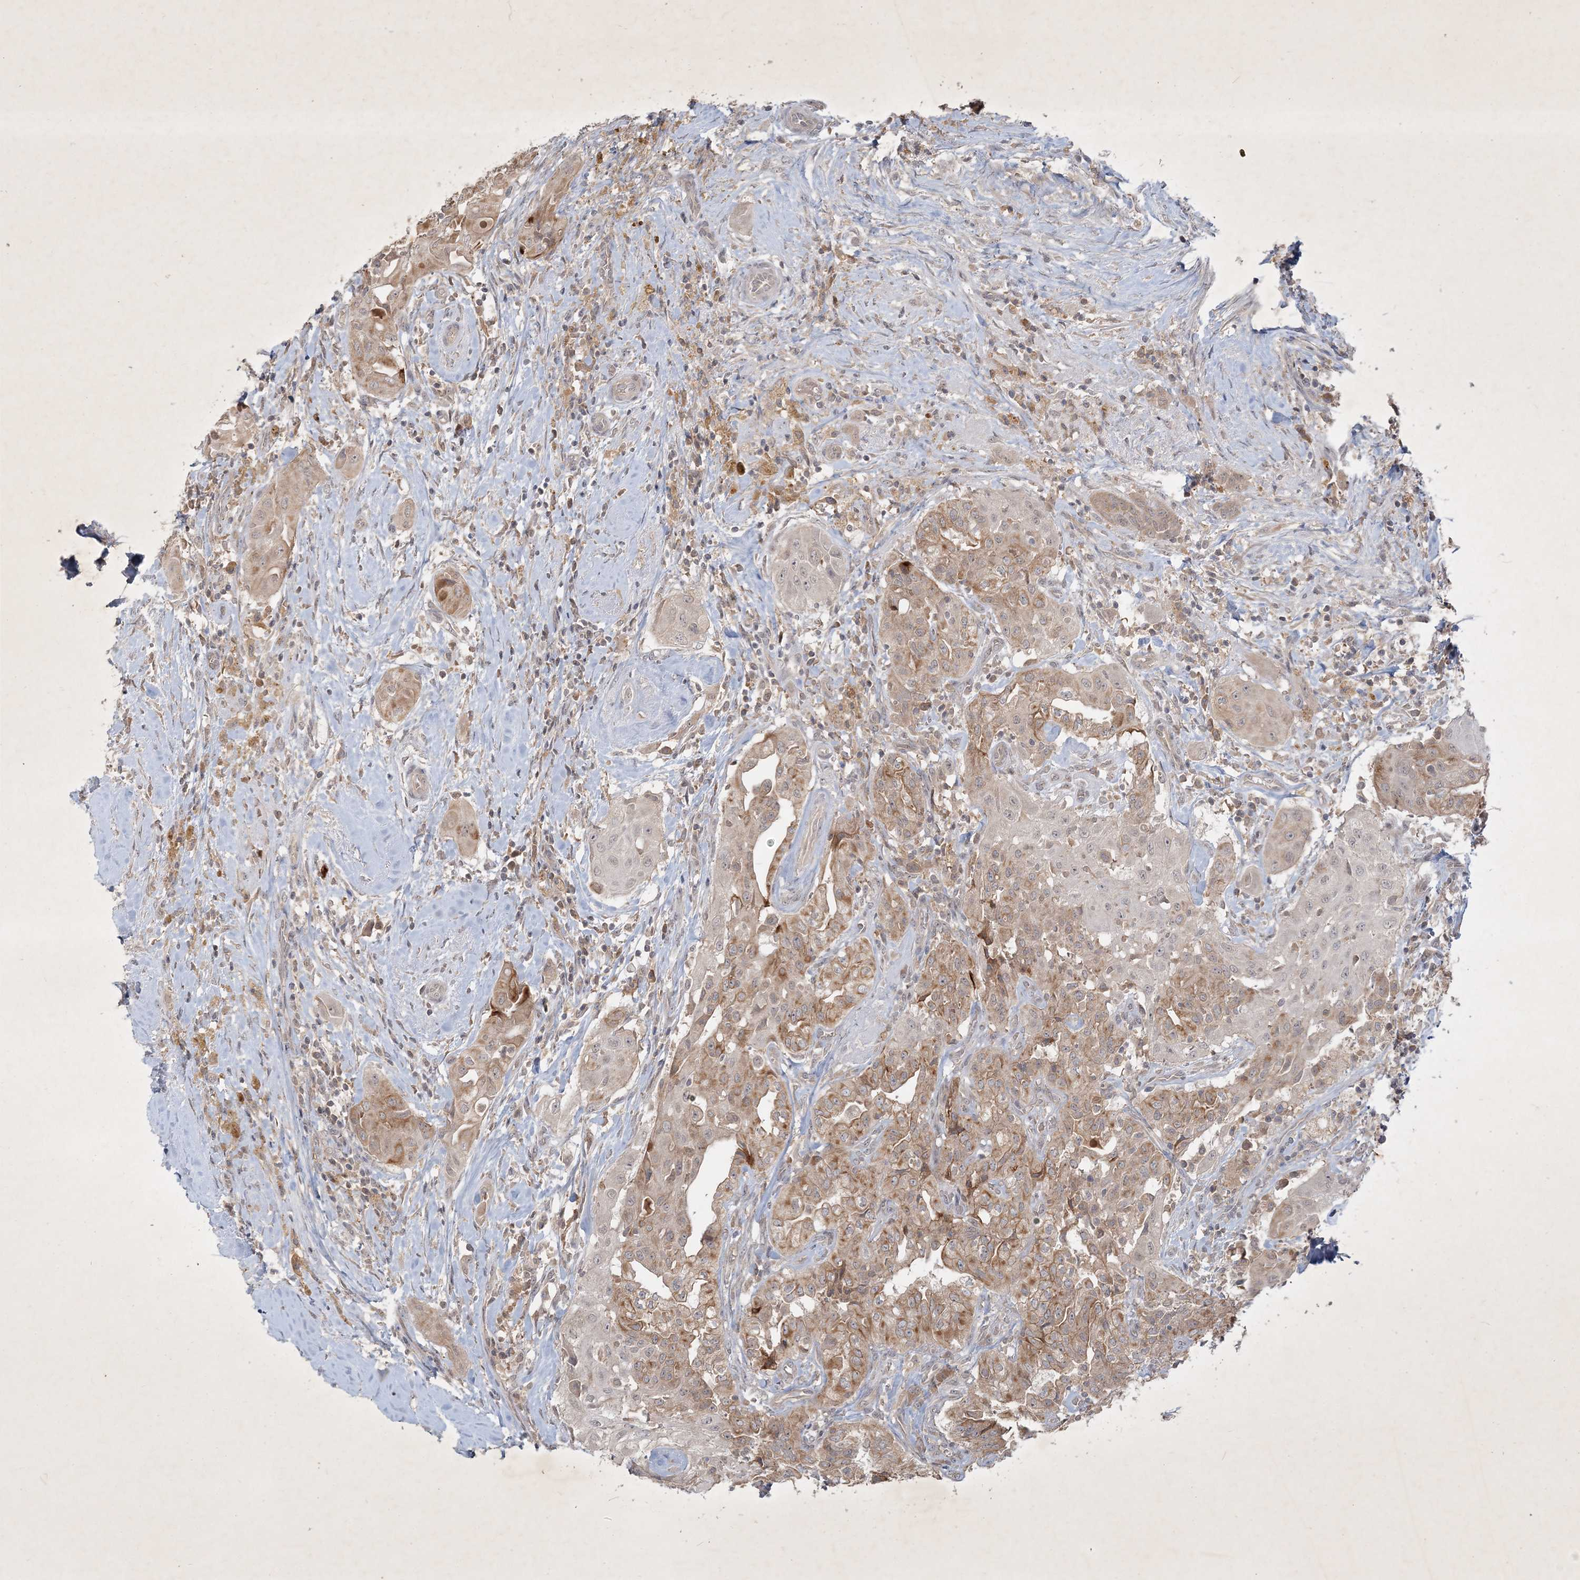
{"staining": {"intensity": "moderate", "quantity": "25%-75%", "location": "cytoplasmic/membranous"}, "tissue": "thyroid cancer", "cell_type": "Tumor cells", "image_type": "cancer", "snomed": [{"axis": "morphology", "description": "Papillary adenocarcinoma, NOS"}, {"axis": "topography", "description": "Thyroid gland"}], "caption": "Human thyroid cancer (papillary adenocarcinoma) stained with a protein marker exhibits moderate staining in tumor cells.", "gene": "BOD1", "patient": {"sex": "female", "age": 59}}